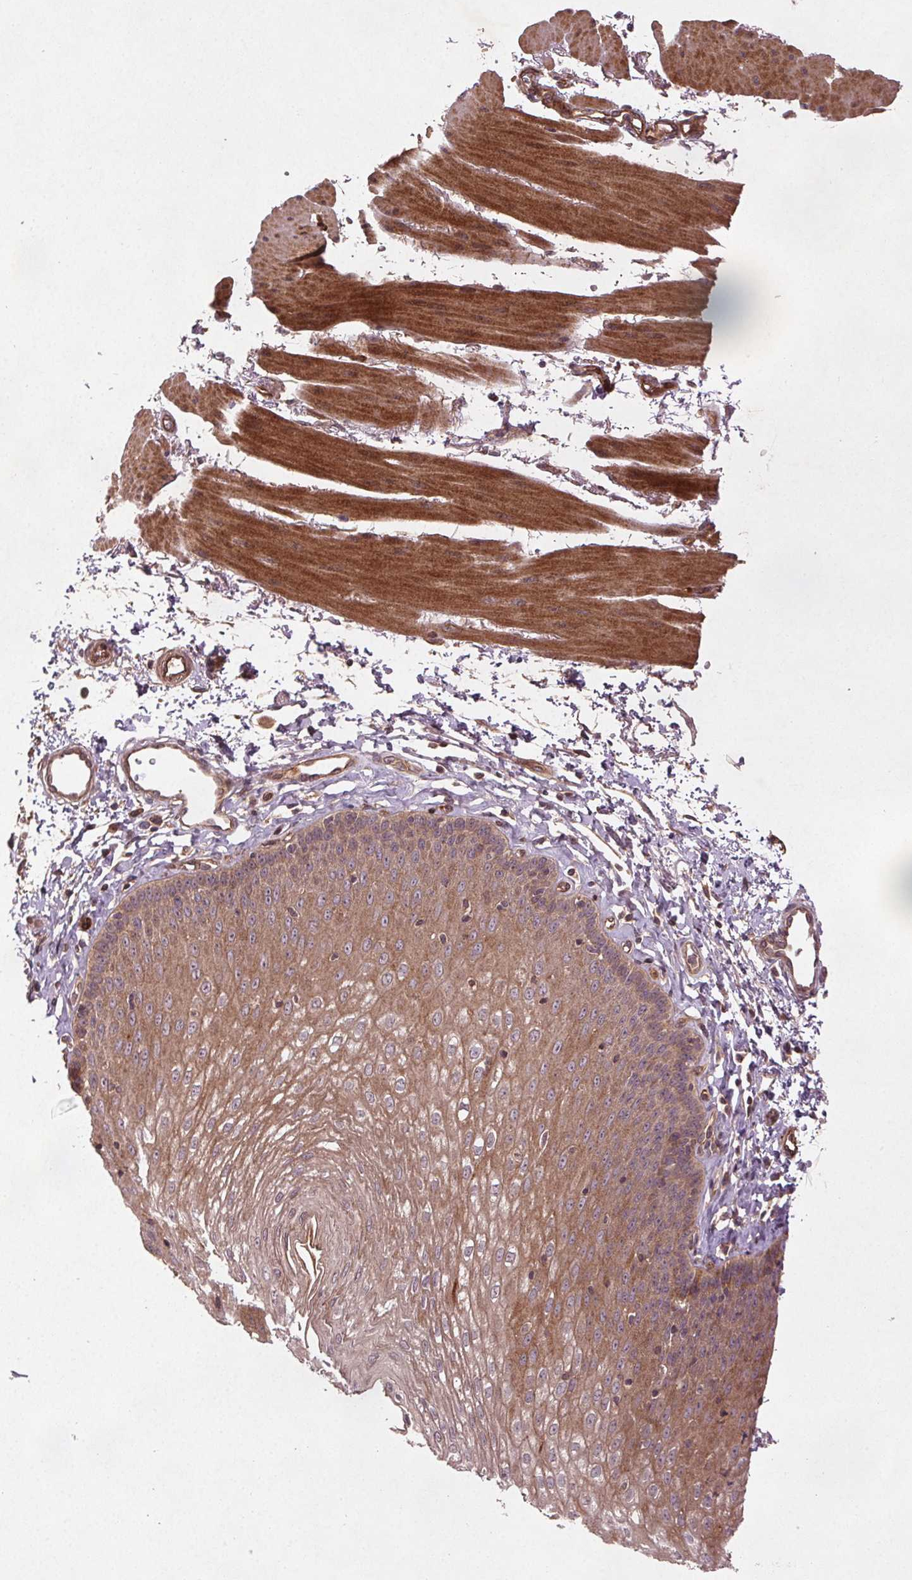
{"staining": {"intensity": "moderate", "quantity": ">75%", "location": "cytoplasmic/membranous"}, "tissue": "esophagus", "cell_type": "Squamous epithelial cells", "image_type": "normal", "snomed": [{"axis": "morphology", "description": "Normal tissue, NOS"}, {"axis": "topography", "description": "Esophagus"}], "caption": "Immunohistochemical staining of benign human esophagus exhibits moderate cytoplasmic/membranous protein positivity in approximately >75% of squamous epithelial cells. The staining was performed using DAB (3,3'-diaminobenzidine), with brown indicating positive protein expression. Nuclei are stained blue with hematoxylin.", "gene": "SEC14L2", "patient": {"sex": "female", "age": 81}}